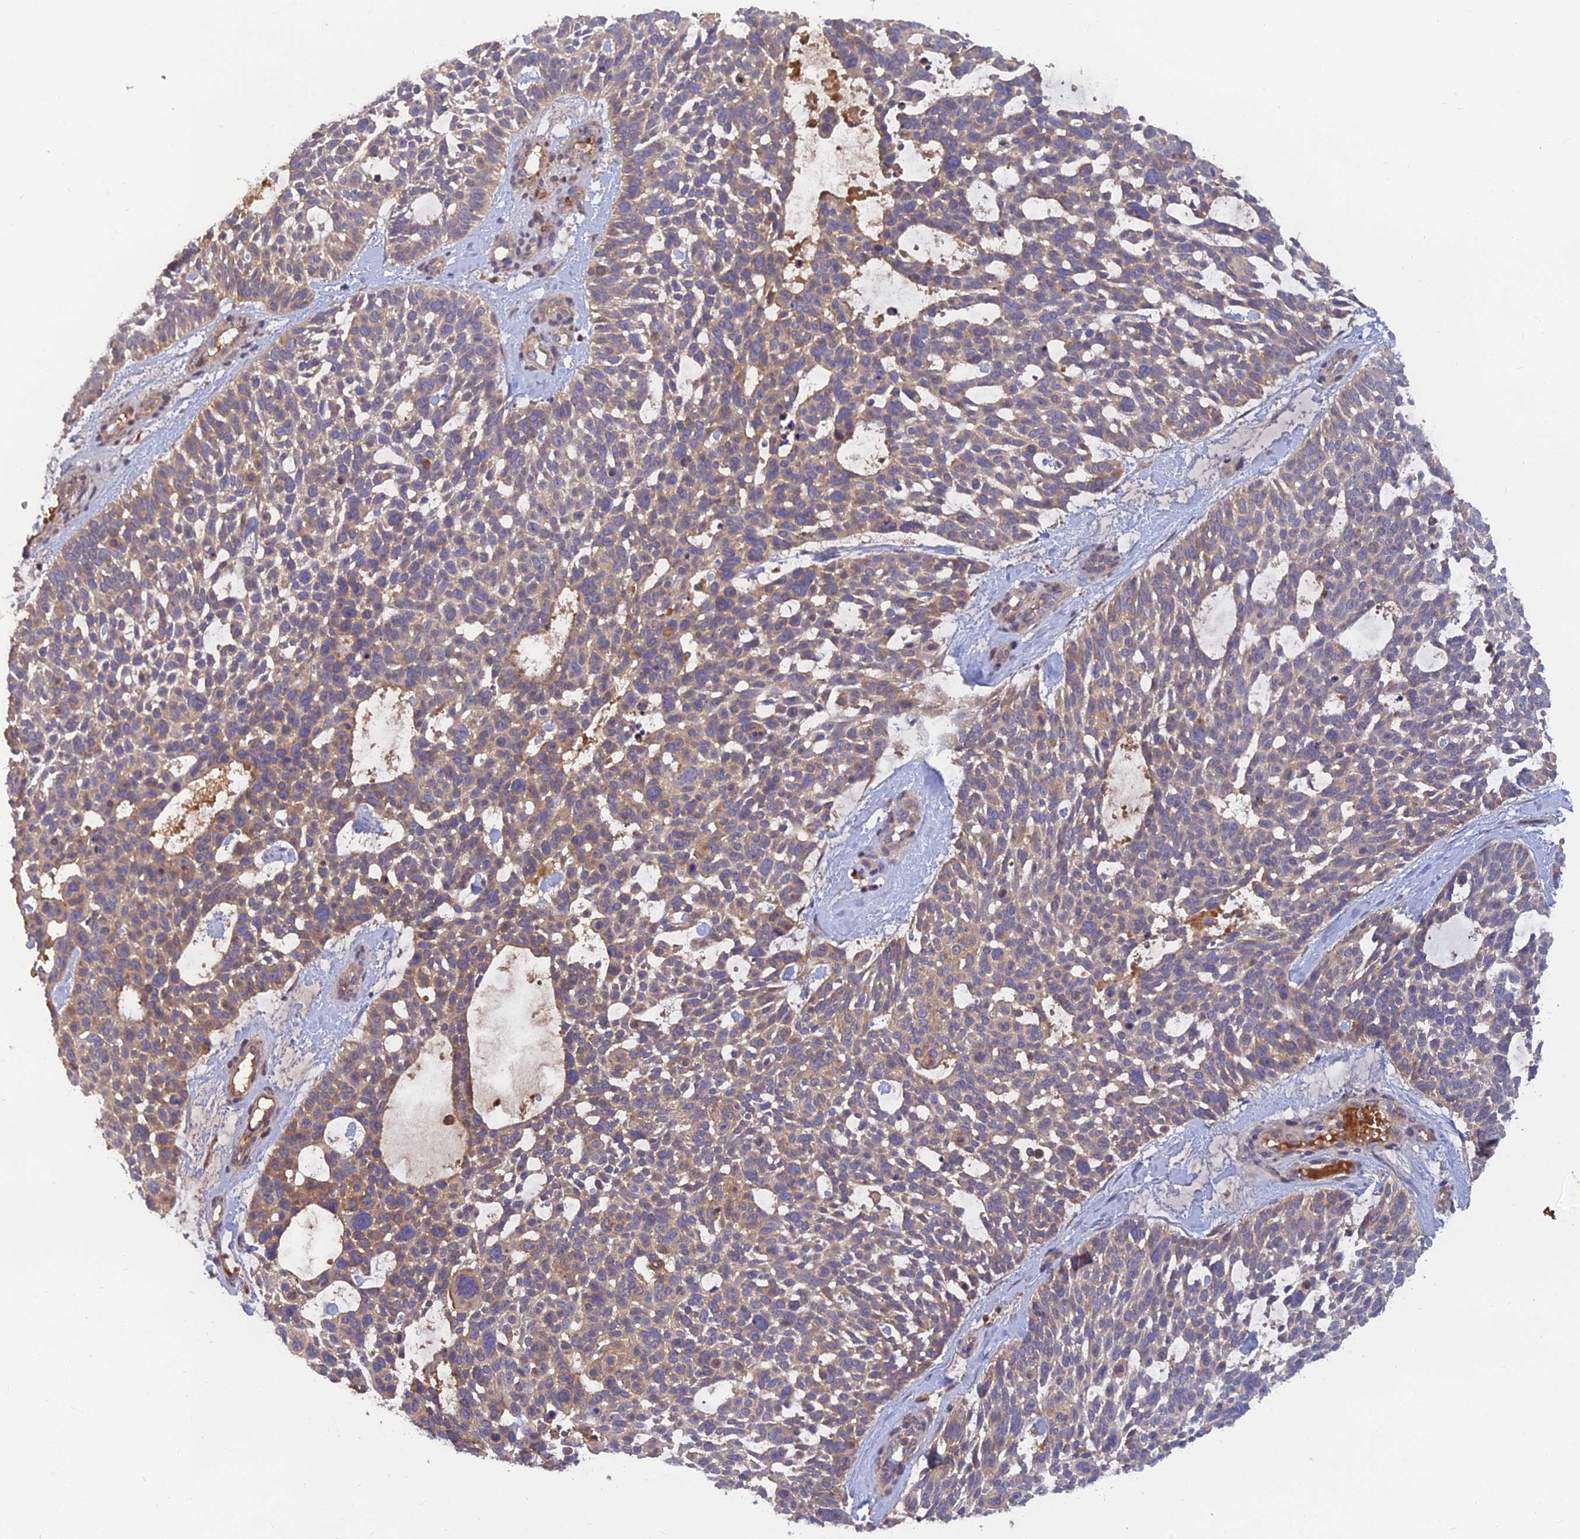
{"staining": {"intensity": "weak", "quantity": "25%-75%", "location": "cytoplasmic/membranous"}, "tissue": "skin cancer", "cell_type": "Tumor cells", "image_type": "cancer", "snomed": [{"axis": "morphology", "description": "Basal cell carcinoma"}, {"axis": "topography", "description": "Skin"}], "caption": "Skin cancer (basal cell carcinoma) was stained to show a protein in brown. There is low levels of weak cytoplasmic/membranous staining in about 25%-75% of tumor cells. (IHC, brightfield microscopy, high magnification).", "gene": "FAM151B", "patient": {"sex": "male", "age": 88}}